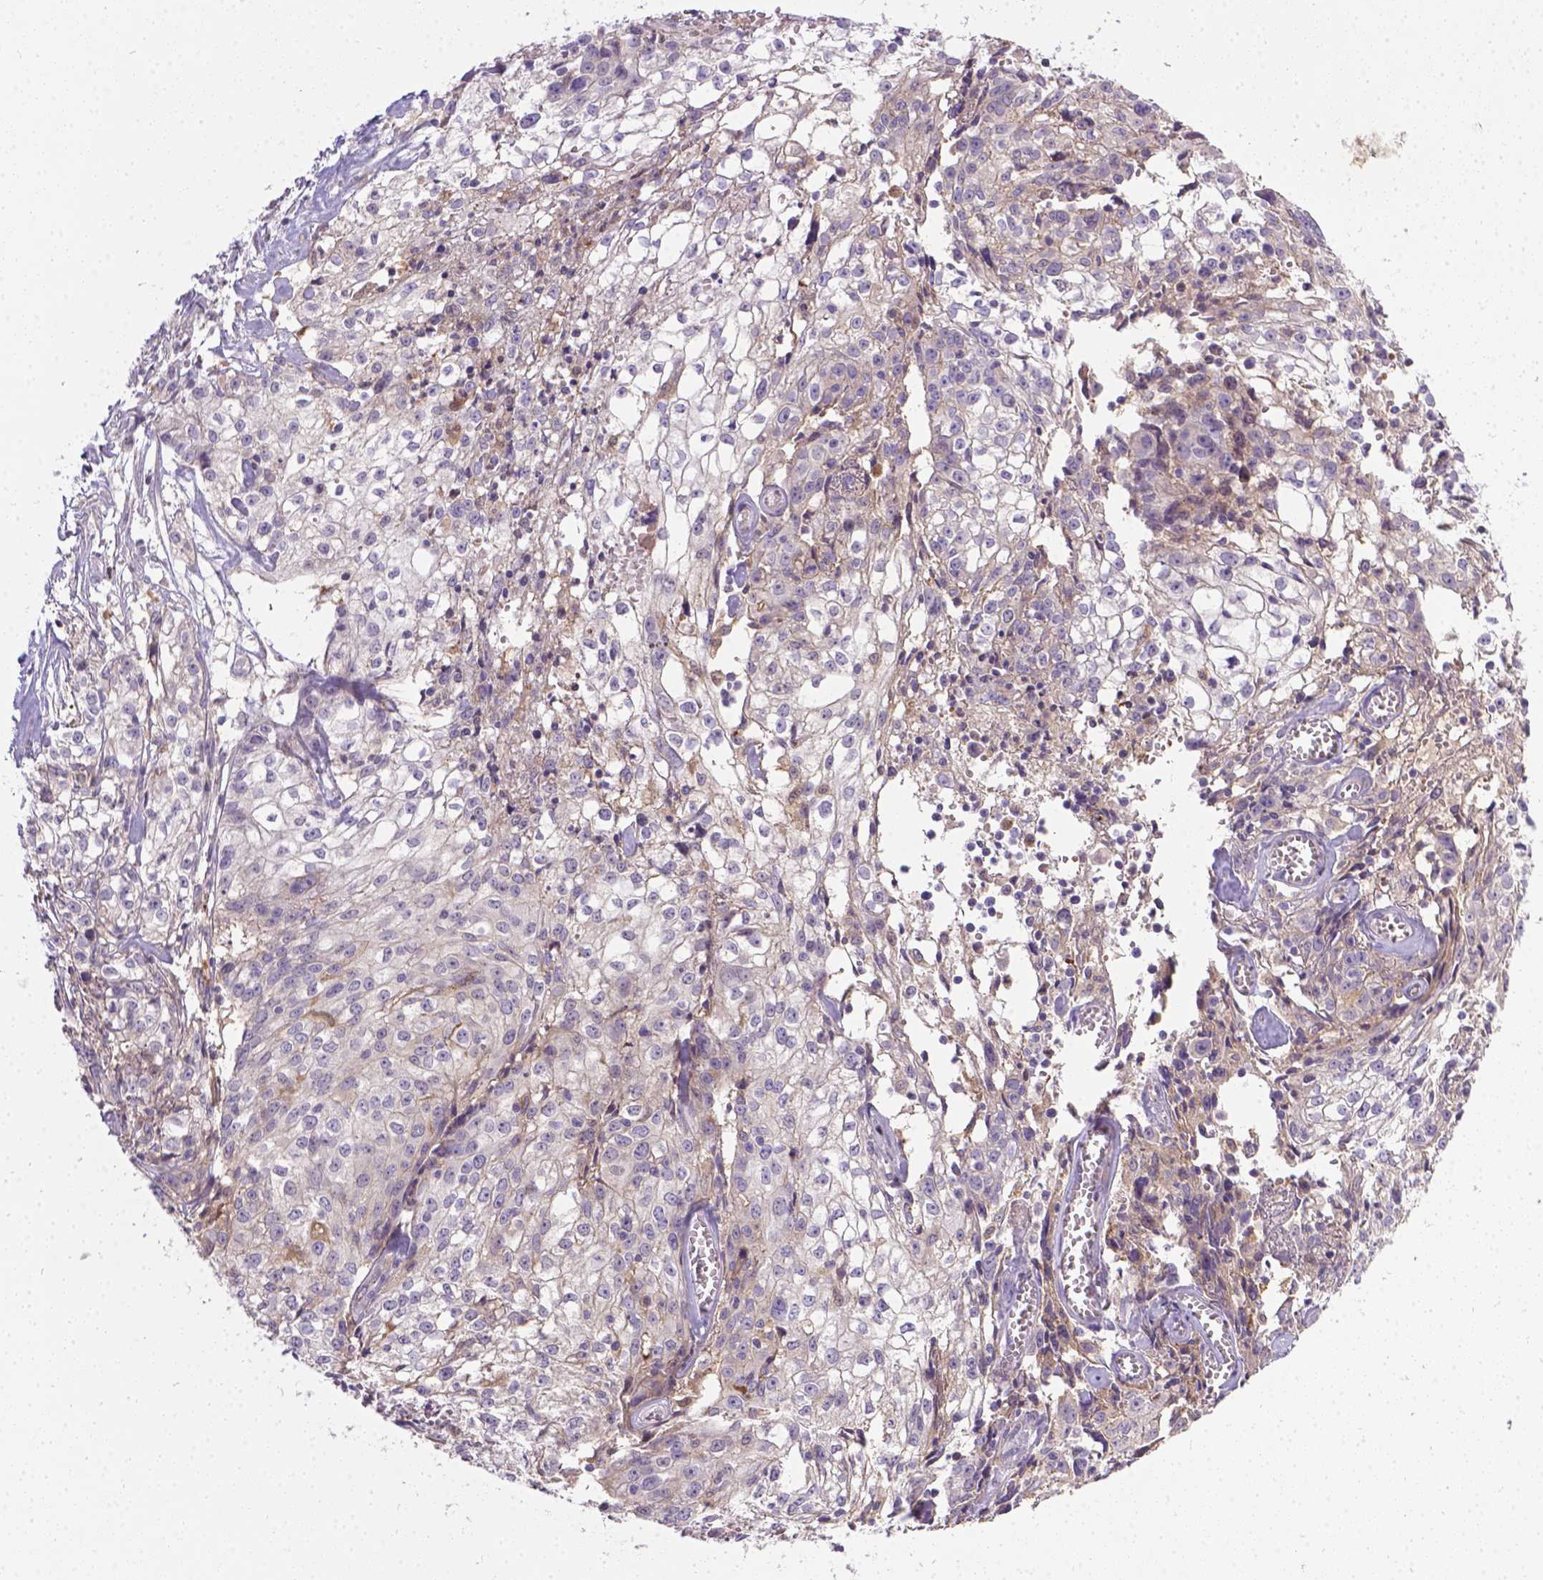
{"staining": {"intensity": "negative", "quantity": "none", "location": "none"}, "tissue": "cervical cancer", "cell_type": "Tumor cells", "image_type": "cancer", "snomed": [{"axis": "morphology", "description": "Squamous cell carcinoma, NOS"}, {"axis": "topography", "description": "Cervix"}], "caption": "DAB immunohistochemical staining of human cervical cancer exhibits no significant positivity in tumor cells. (DAB immunohistochemistry (IHC) with hematoxylin counter stain).", "gene": "TM4SF18", "patient": {"sex": "female", "age": 85}}